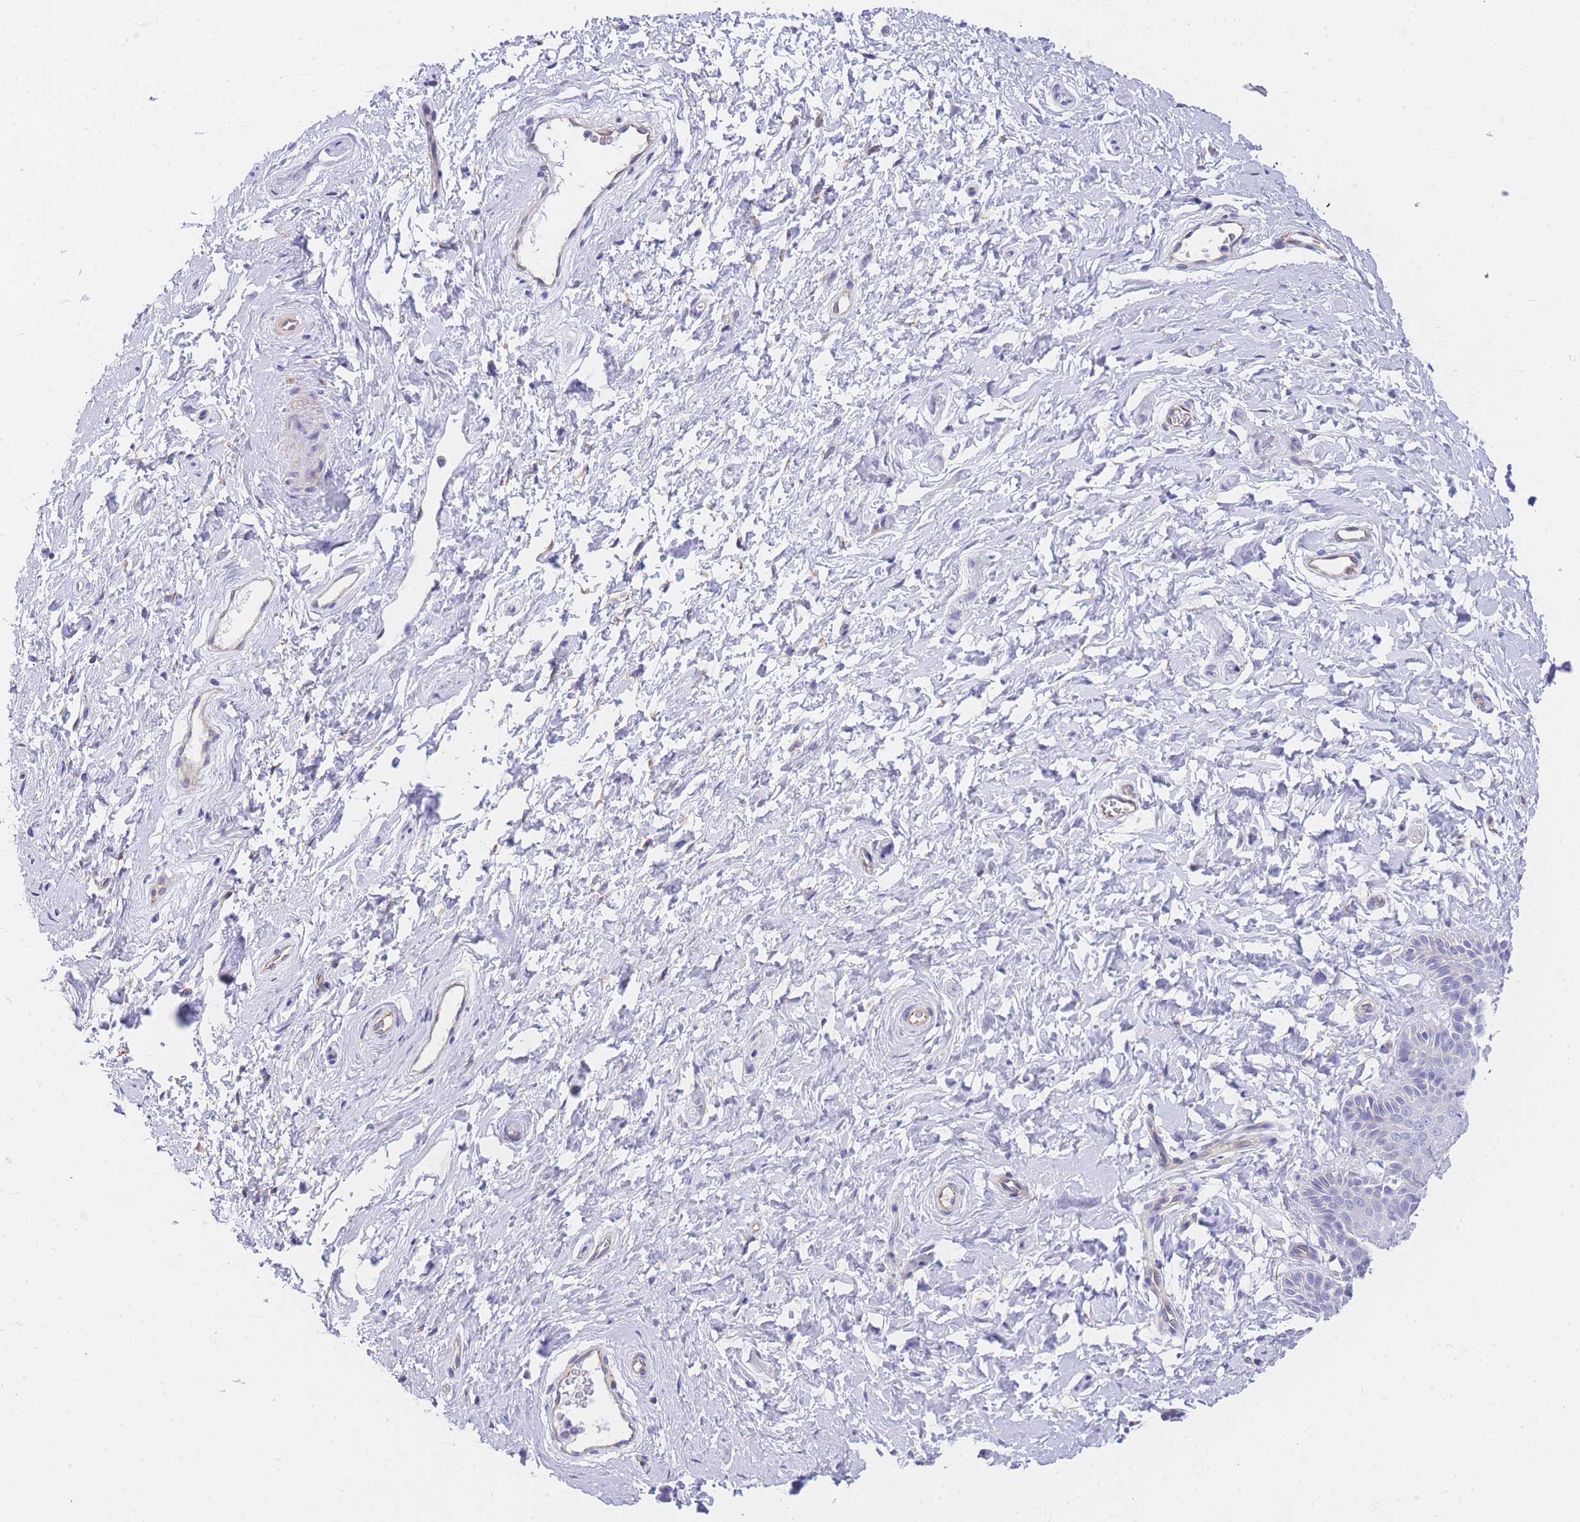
{"staining": {"intensity": "negative", "quantity": "none", "location": "none"}, "tissue": "vagina", "cell_type": "Squamous epithelial cells", "image_type": "normal", "snomed": [{"axis": "morphology", "description": "Normal tissue, NOS"}, {"axis": "topography", "description": "Vagina"}, {"axis": "topography", "description": "Cervix"}], "caption": "Squamous epithelial cells show no significant protein positivity in unremarkable vagina. Brightfield microscopy of immunohistochemistry stained with DAB (3,3'-diaminobenzidine) (brown) and hematoxylin (blue), captured at high magnification.", "gene": "SRSF12", "patient": {"sex": "female", "age": 40}}